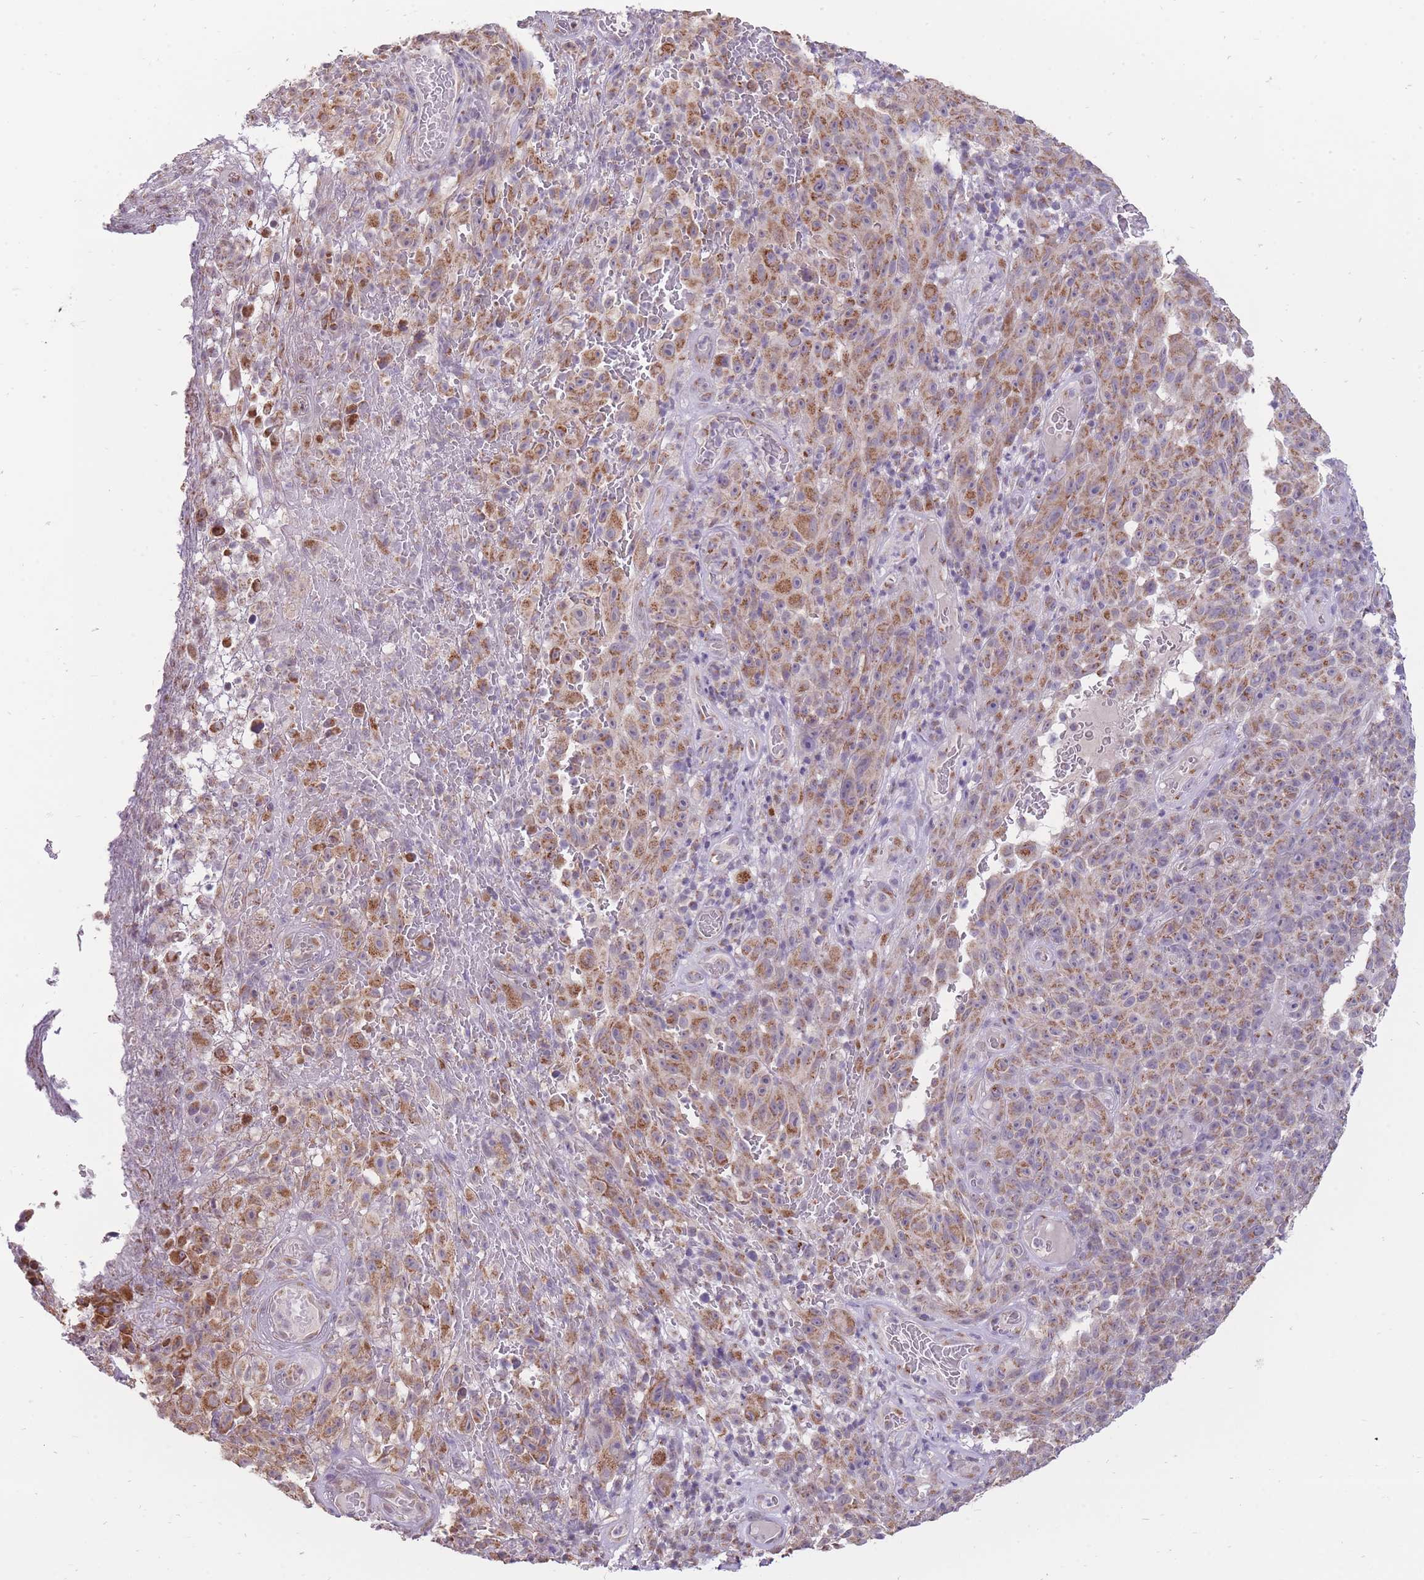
{"staining": {"intensity": "moderate", "quantity": ">75%", "location": "cytoplasmic/membranous"}, "tissue": "melanoma", "cell_type": "Tumor cells", "image_type": "cancer", "snomed": [{"axis": "morphology", "description": "Malignant melanoma, NOS"}, {"axis": "topography", "description": "Skin"}], "caption": "Tumor cells demonstrate moderate cytoplasmic/membranous positivity in approximately >75% of cells in melanoma.", "gene": "NELL1", "patient": {"sex": "female", "age": 82}}